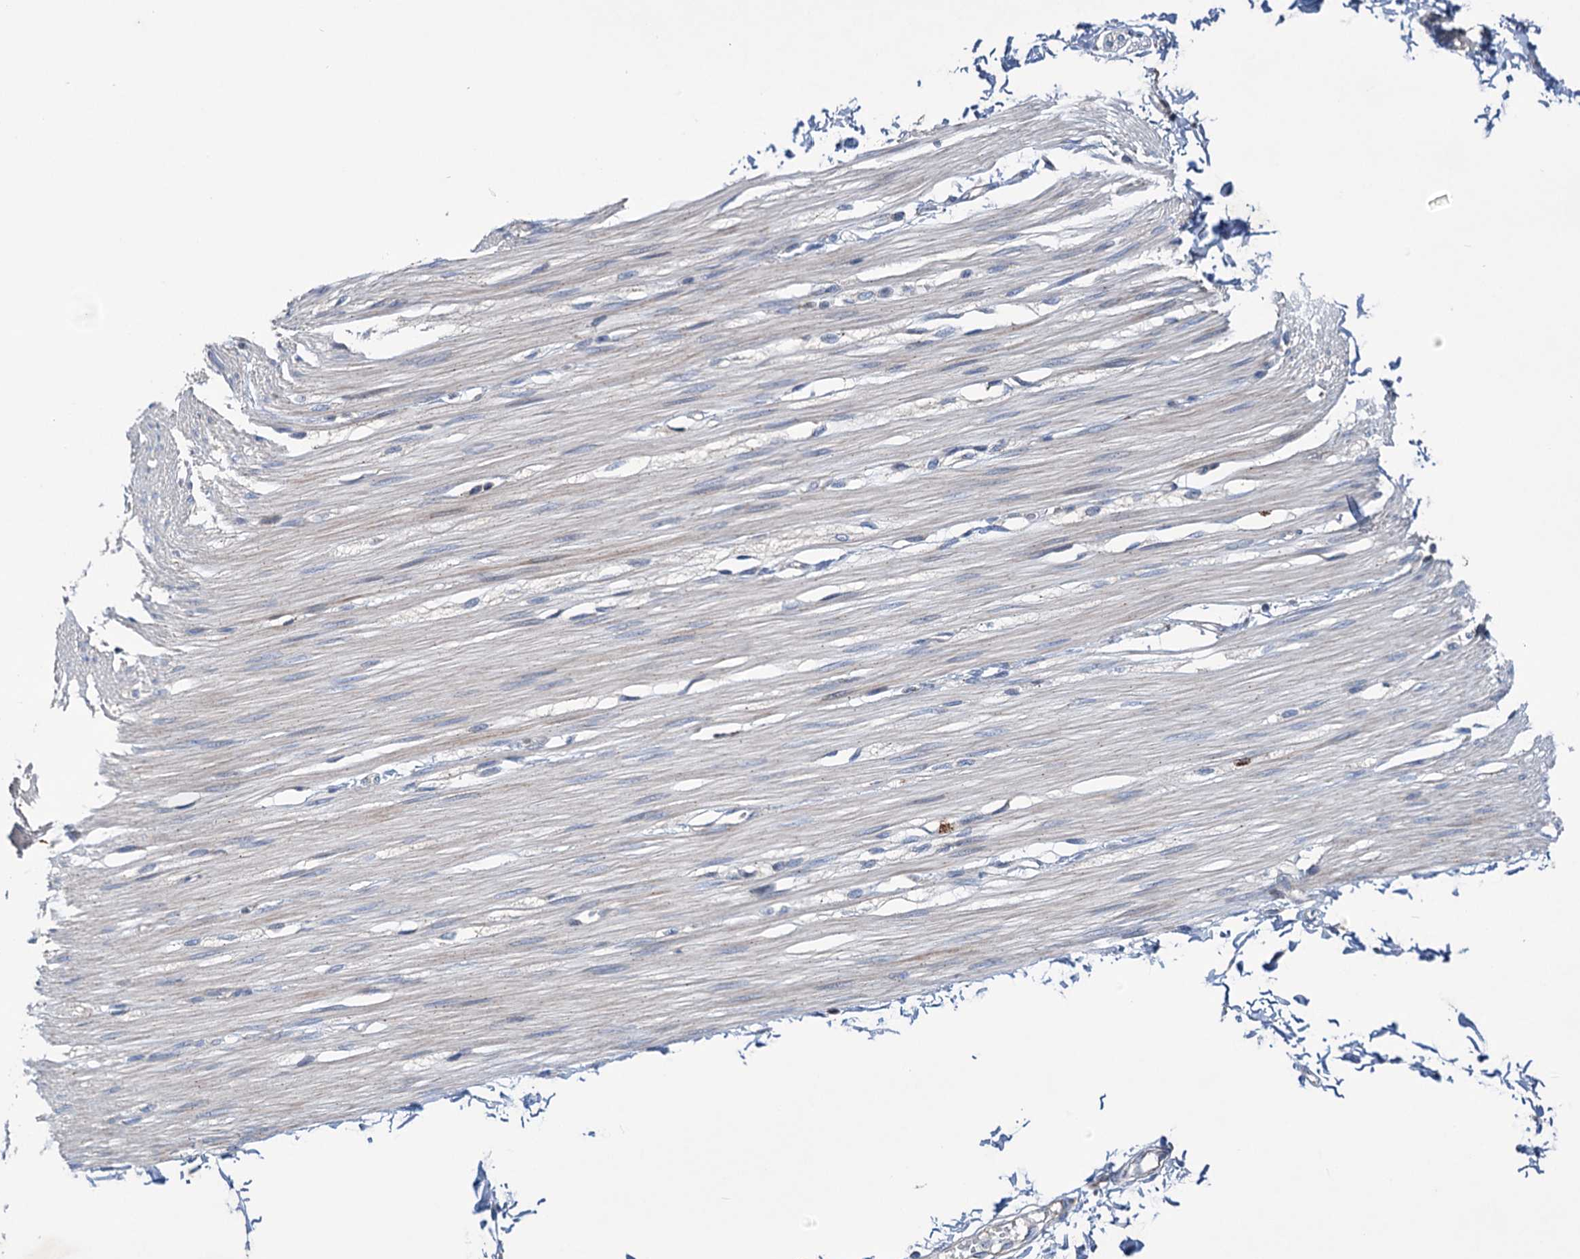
{"staining": {"intensity": "weak", "quantity": "<25%", "location": "cytoplasmic/membranous"}, "tissue": "smooth muscle", "cell_type": "Smooth muscle cells", "image_type": "normal", "snomed": [{"axis": "morphology", "description": "Normal tissue, NOS"}, {"axis": "morphology", "description": "Adenocarcinoma, NOS"}, {"axis": "topography", "description": "Colon"}, {"axis": "topography", "description": "Peripheral nerve tissue"}], "caption": "Immunohistochemistry (IHC) image of normal human smooth muscle stained for a protein (brown), which exhibits no positivity in smooth muscle cells.", "gene": "NCAPD2", "patient": {"sex": "male", "age": 14}}